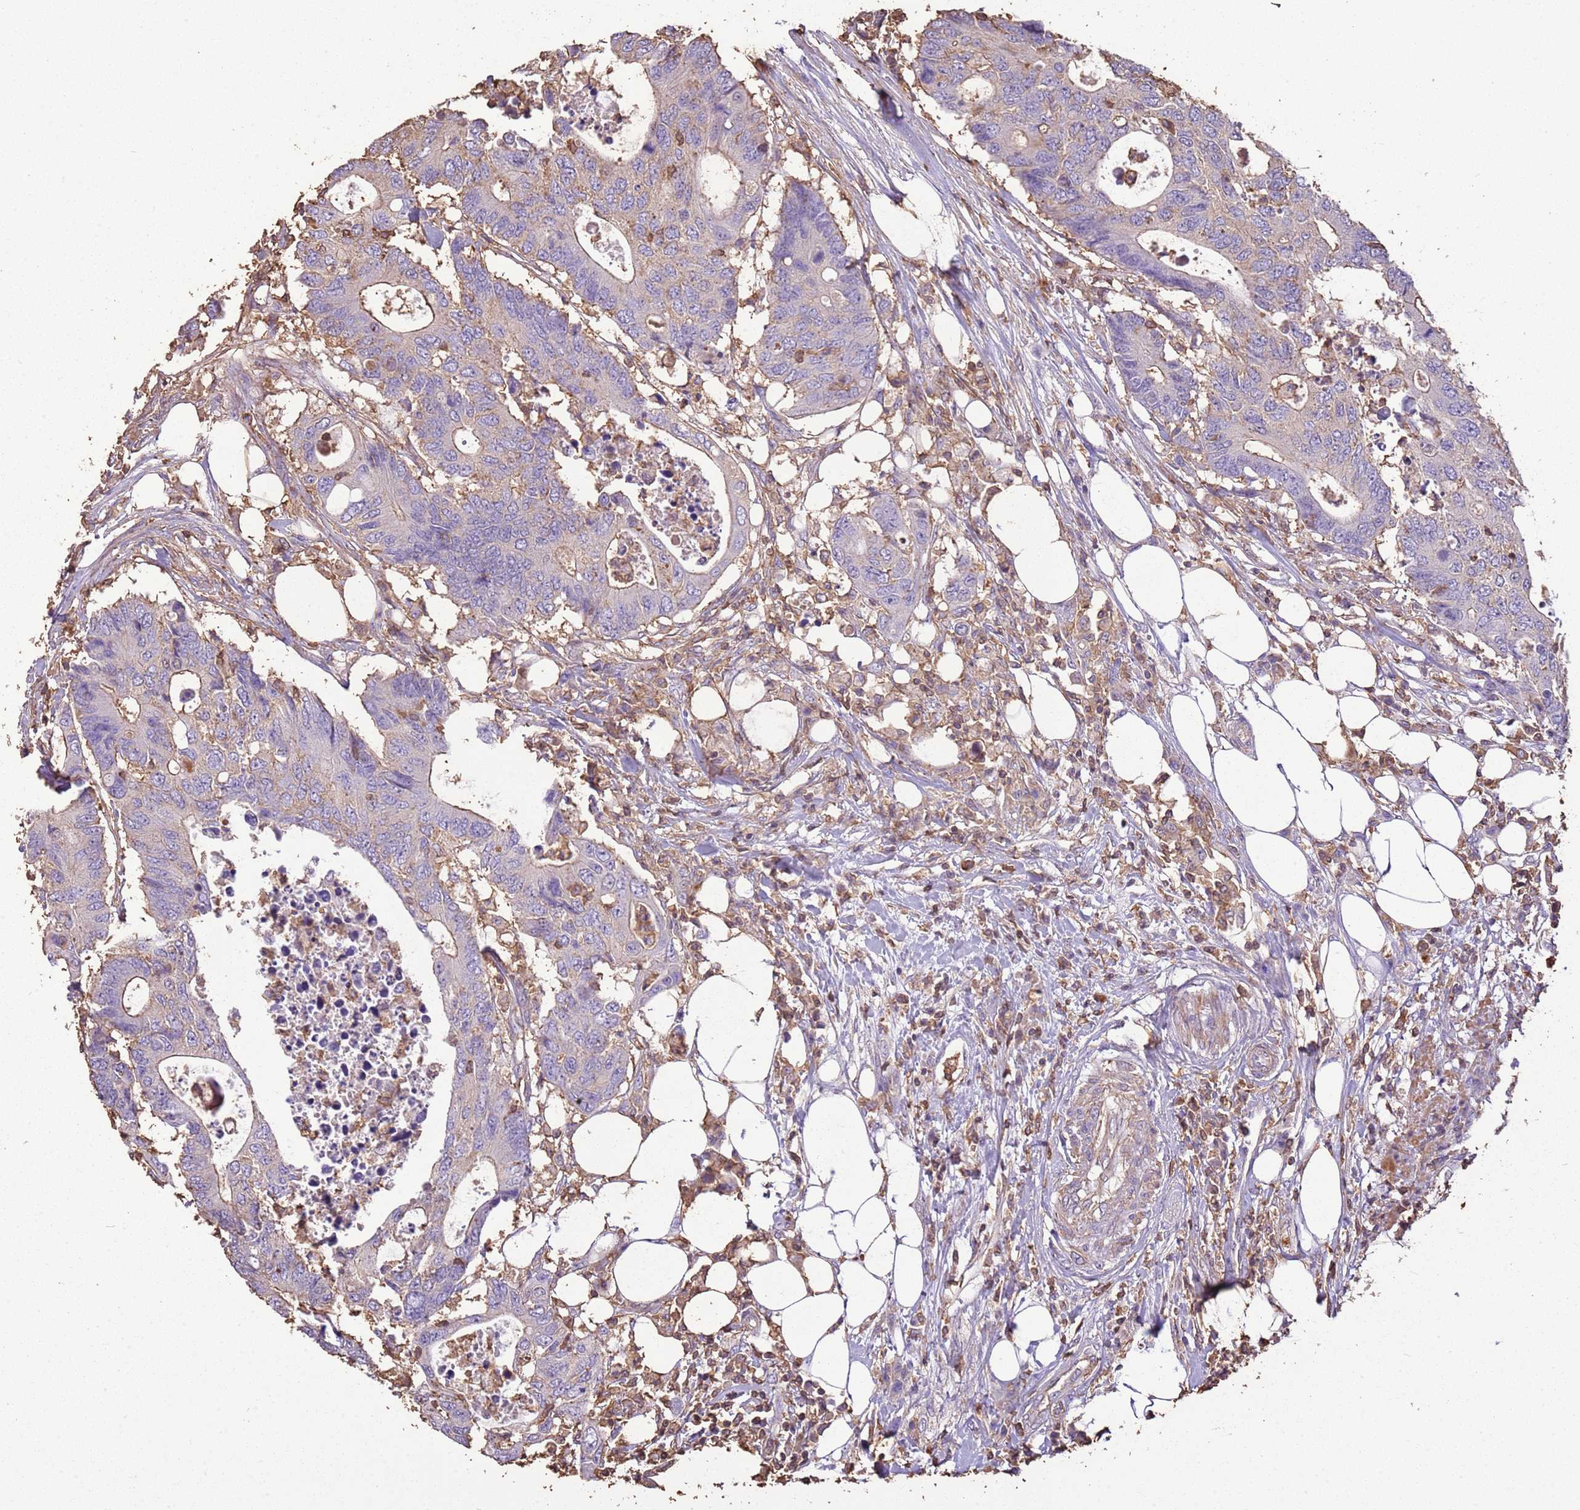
{"staining": {"intensity": "weak", "quantity": "<25%", "location": "cytoplasmic/membranous"}, "tissue": "colorectal cancer", "cell_type": "Tumor cells", "image_type": "cancer", "snomed": [{"axis": "morphology", "description": "Adenocarcinoma, NOS"}, {"axis": "topography", "description": "Colon"}], "caption": "A histopathology image of adenocarcinoma (colorectal) stained for a protein reveals no brown staining in tumor cells.", "gene": "ARL10", "patient": {"sex": "male", "age": 71}}